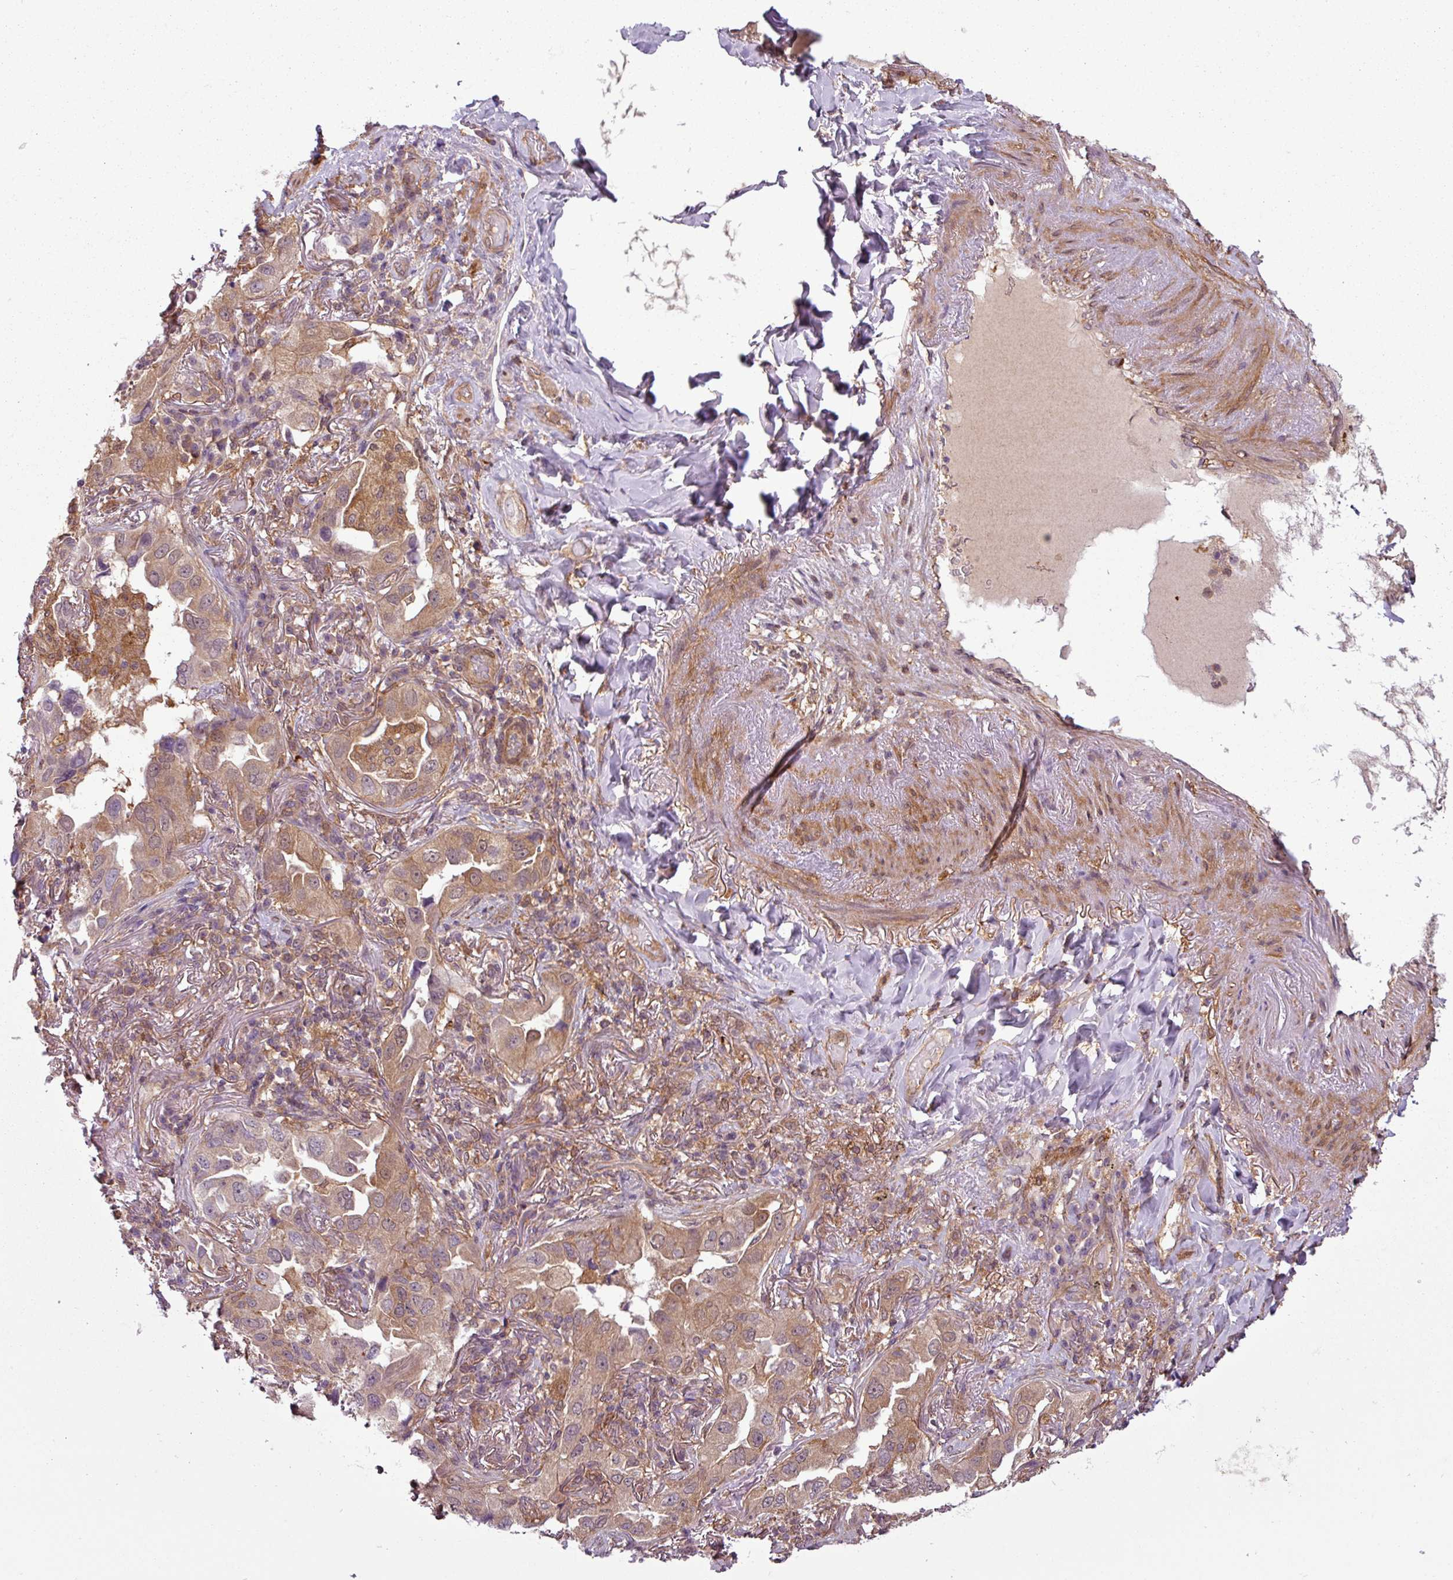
{"staining": {"intensity": "weak", "quantity": ">75%", "location": "cytoplasmic/membranous"}, "tissue": "lung cancer", "cell_type": "Tumor cells", "image_type": "cancer", "snomed": [{"axis": "morphology", "description": "Adenocarcinoma, NOS"}, {"axis": "topography", "description": "Lung"}], "caption": "High-magnification brightfield microscopy of lung cancer (adenocarcinoma) stained with DAB (brown) and counterstained with hematoxylin (blue). tumor cells exhibit weak cytoplasmic/membranous staining is appreciated in about>75% of cells.", "gene": "SH3BGRL", "patient": {"sex": "female", "age": 69}}